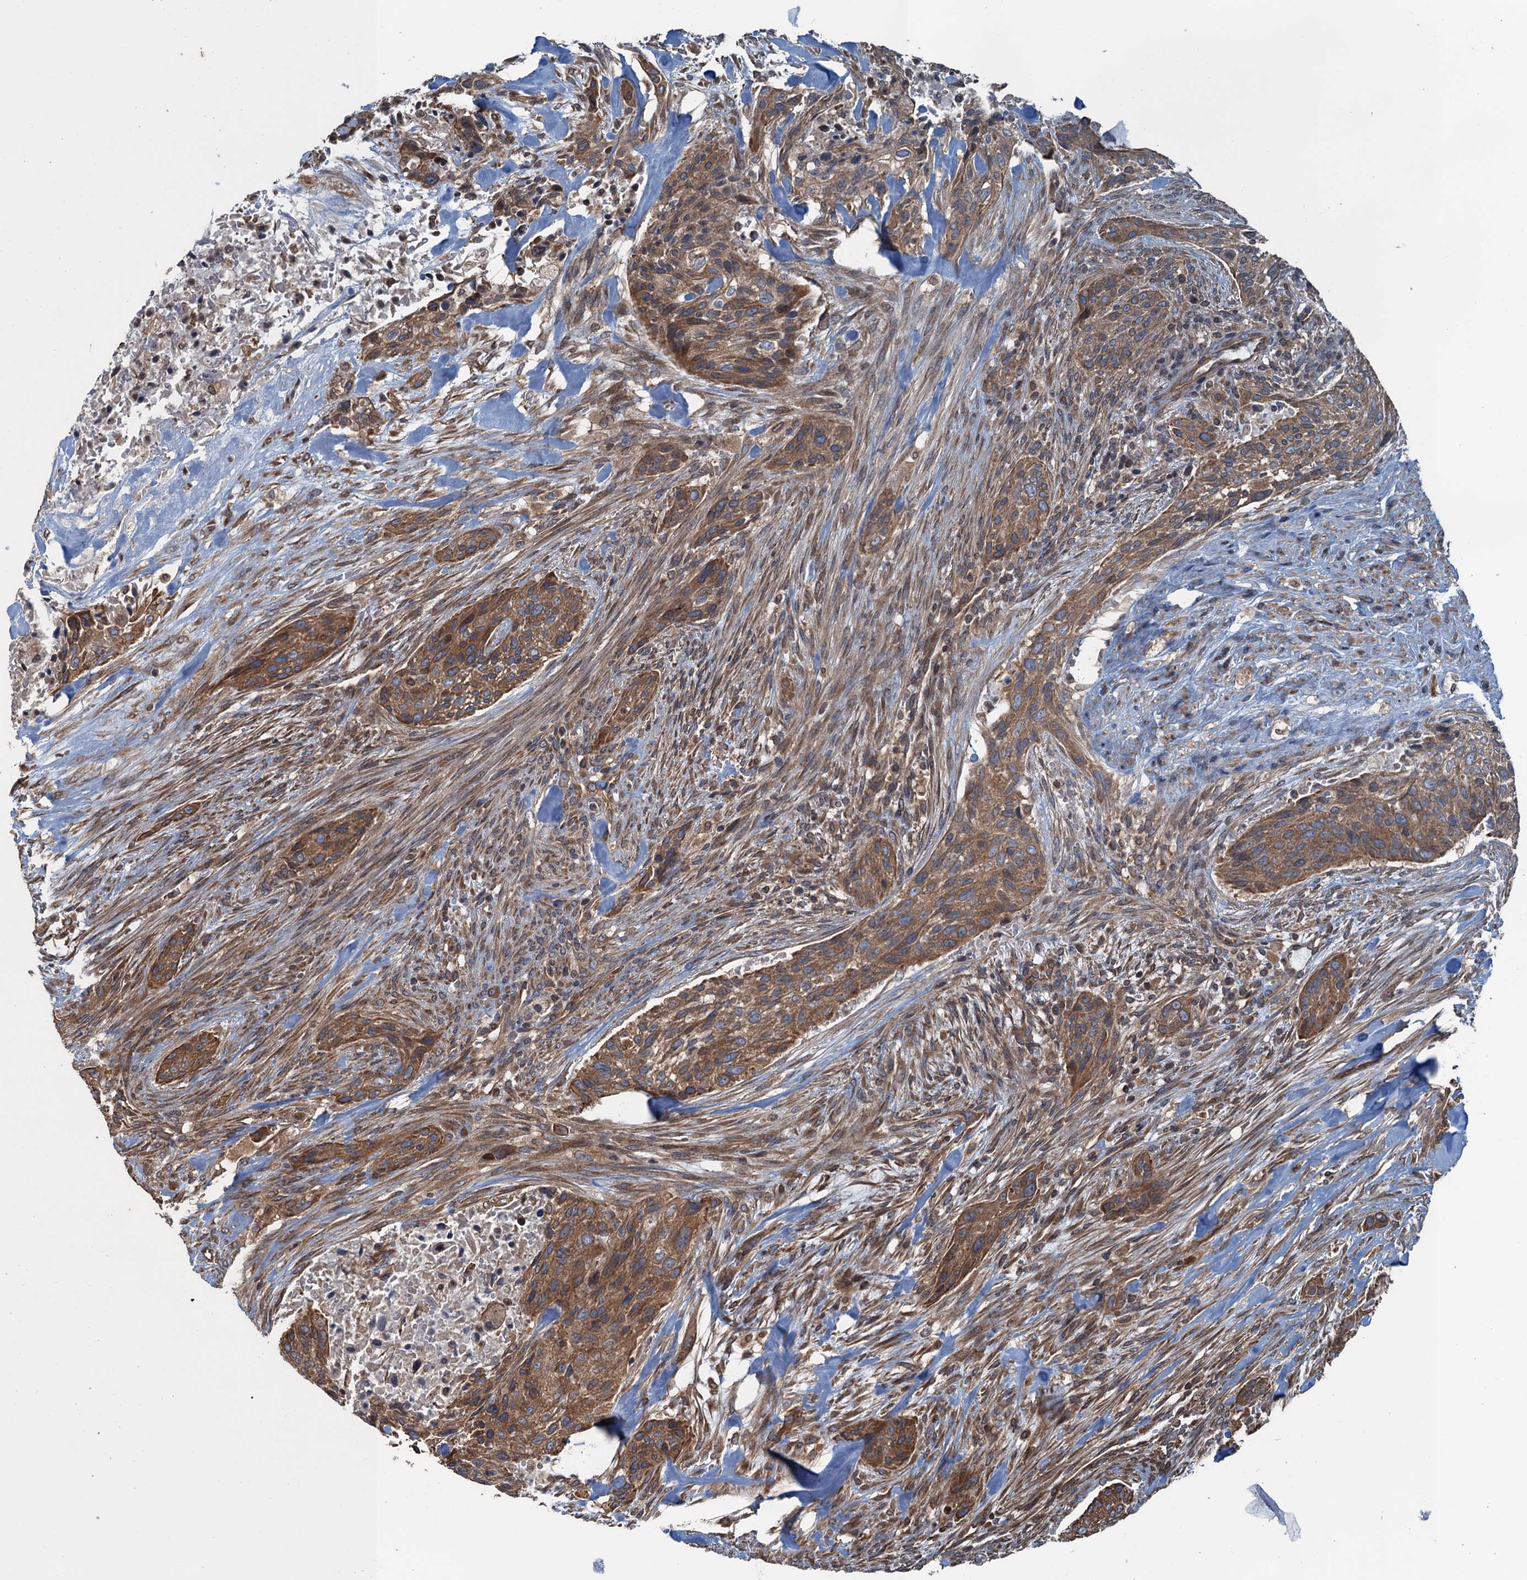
{"staining": {"intensity": "moderate", "quantity": ">75%", "location": "cytoplasmic/membranous"}, "tissue": "urothelial cancer", "cell_type": "Tumor cells", "image_type": "cancer", "snomed": [{"axis": "morphology", "description": "Urothelial carcinoma, High grade"}, {"axis": "topography", "description": "Urinary bladder"}], "caption": "Tumor cells exhibit medium levels of moderate cytoplasmic/membranous staining in approximately >75% of cells in human urothelial carcinoma (high-grade).", "gene": "TRAPPC8", "patient": {"sex": "male", "age": 35}}